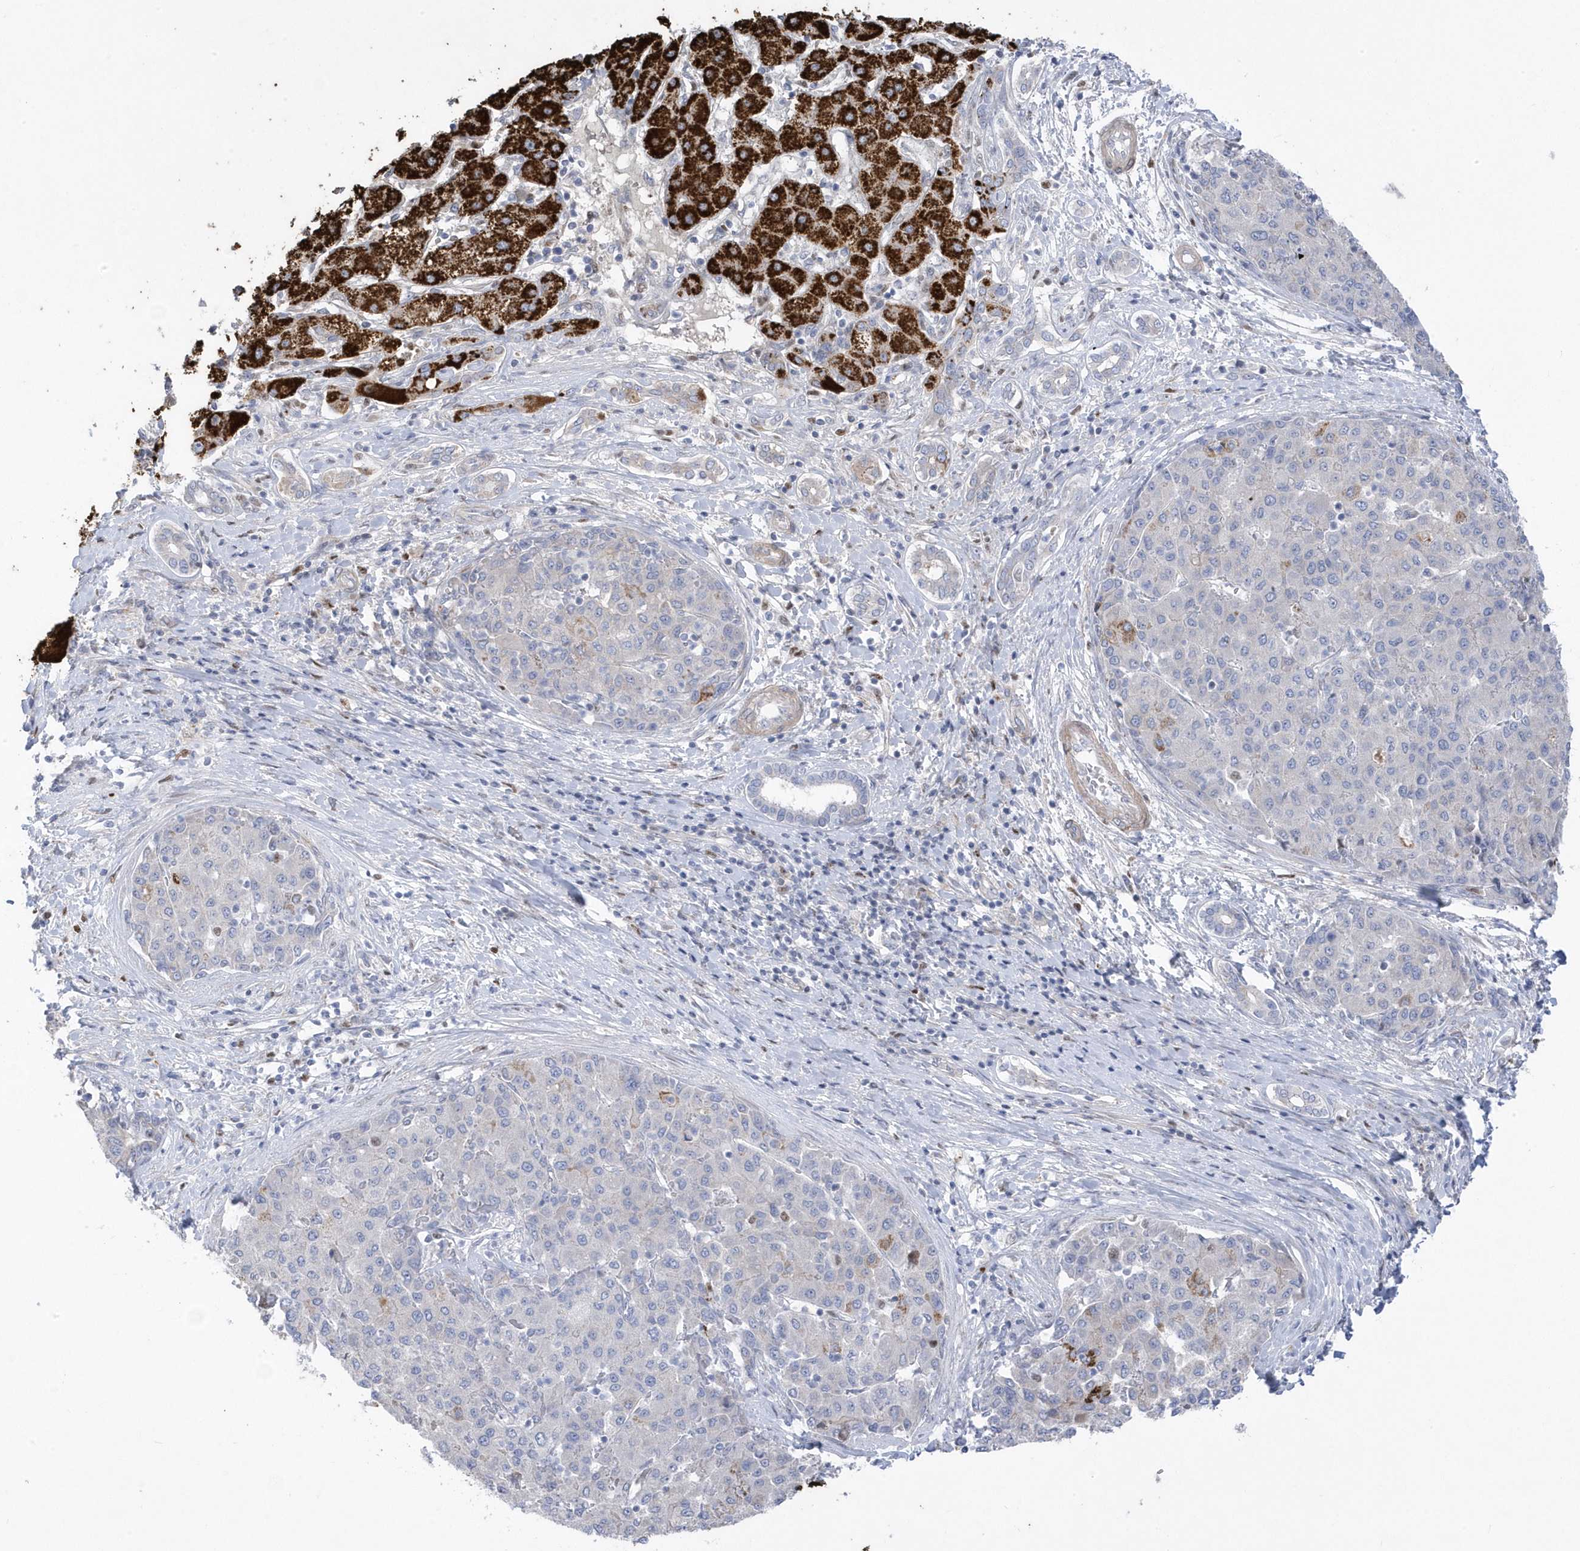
{"staining": {"intensity": "strong", "quantity": ">75%", "location": "cytoplasmic/membranous"}, "tissue": "liver cancer", "cell_type": "Tumor cells", "image_type": "cancer", "snomed": [{"axis": "morphology", "description": "Carcinoma, Hepatocellular, NOS"}, {"axis": "topography", "description": "Liver"}], "caption": "IHC photomicrograph of human hepatocellular carcinoma (liver) stained for a protein (brown), which reveals high levels of strong cytoplasmic/membranous positivity in approximately >75% of tumor cells.", "gene": "GTPBP6", "patient": {"sex": "male", "age": 65}}